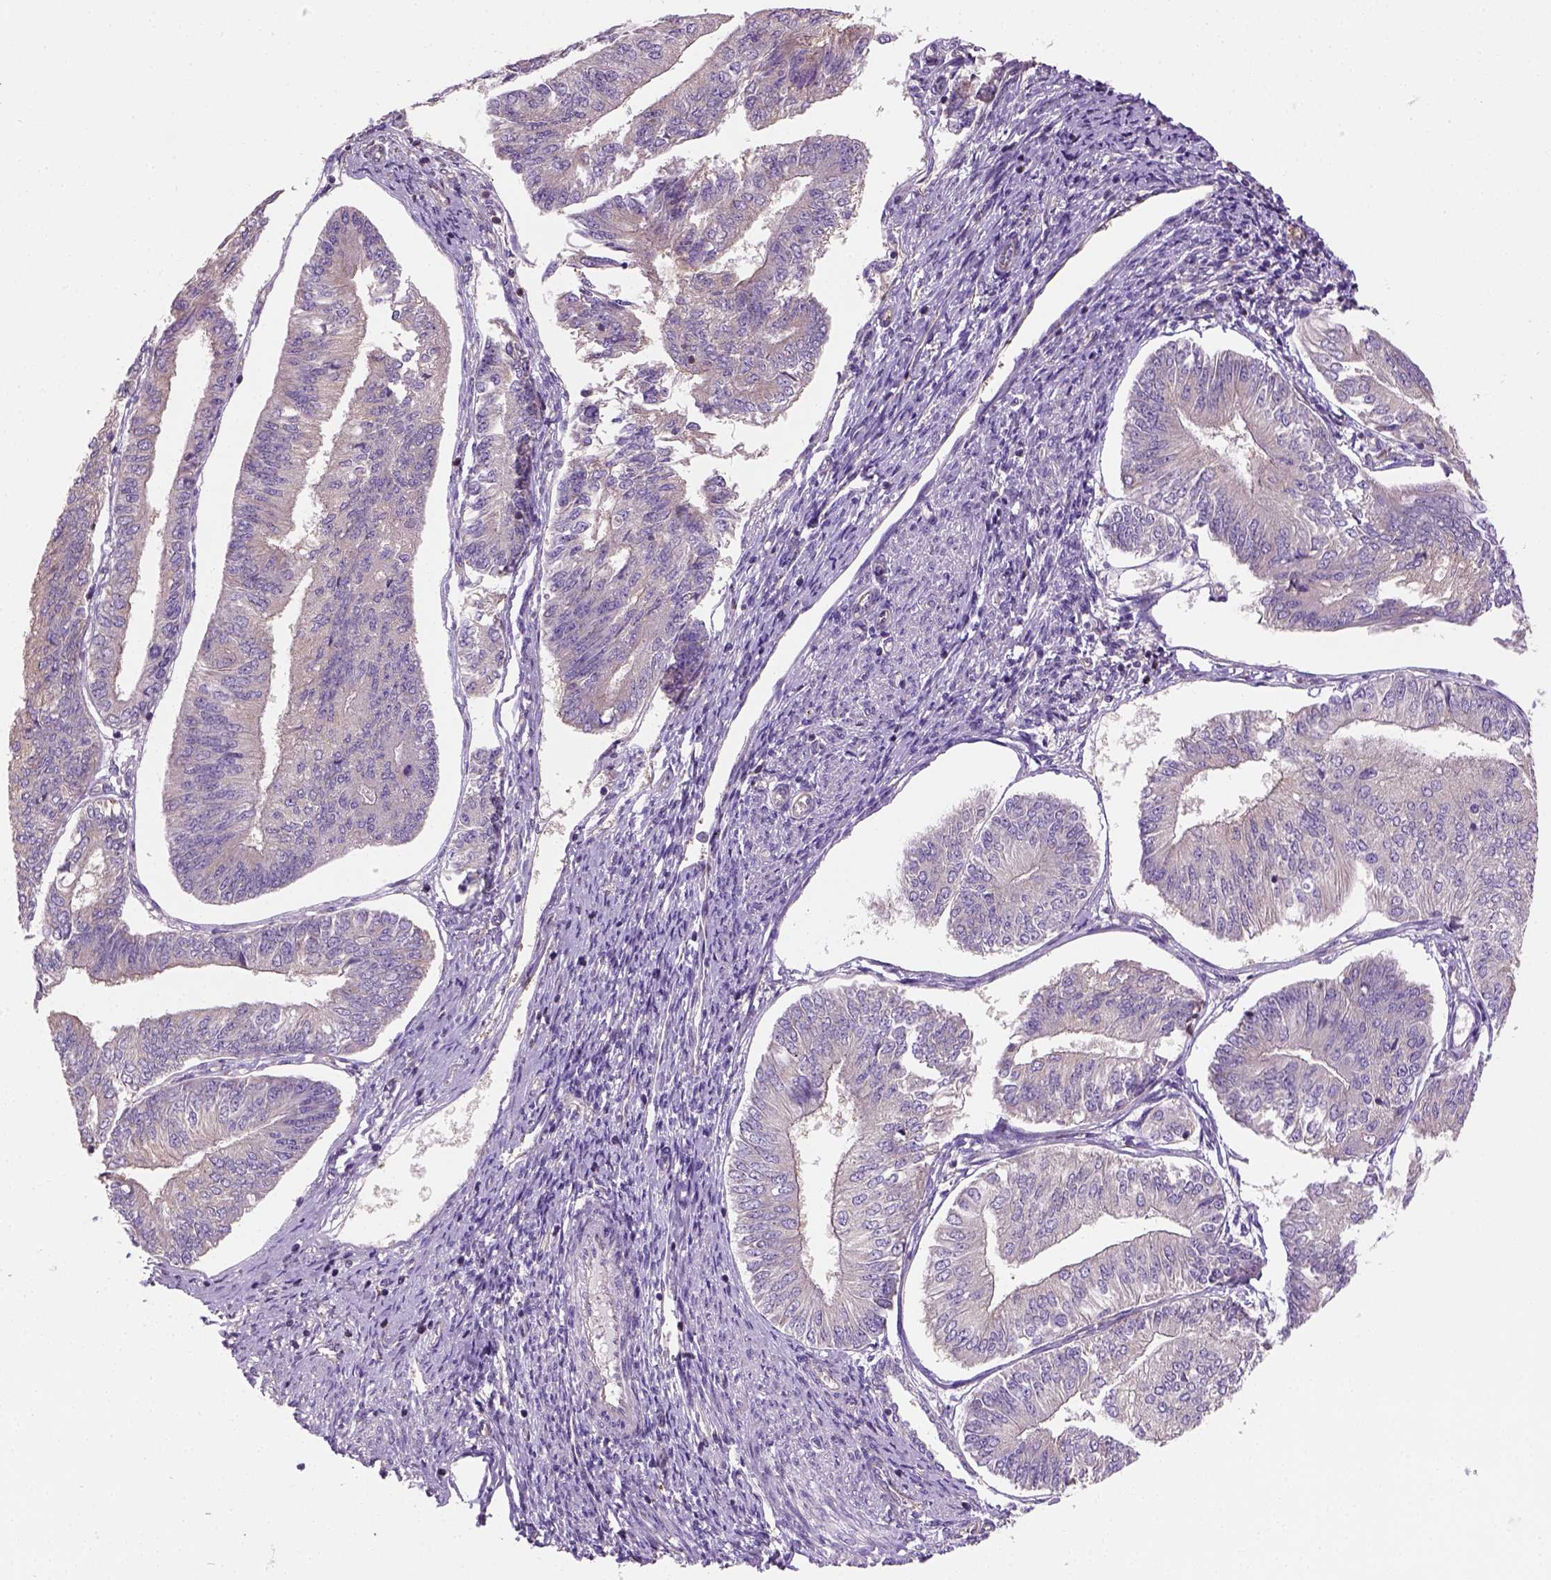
{"staining": {"intensity": "weak", "quantity": ">75%", "location": "cytoplasmic/membranous"}, "tissue": "endometrial cancer", "cell_type": "Tumor cells", "image_type": "cancer", "snomed": [{"axis": "morphology", "description": "Adenocarcinoma, NOS"}, {"axis": "topography", "description": "Endometrium"}], "caption": "There is low levels of weak cytoplasmic/membranous expression in tumor cells of endometrial cancer (adenocarcinoma), as demonstrated by immunohistochemical staining (brown color).", "gene": "CRACR2A", "patient": {"sex": "female", "age": 58}}